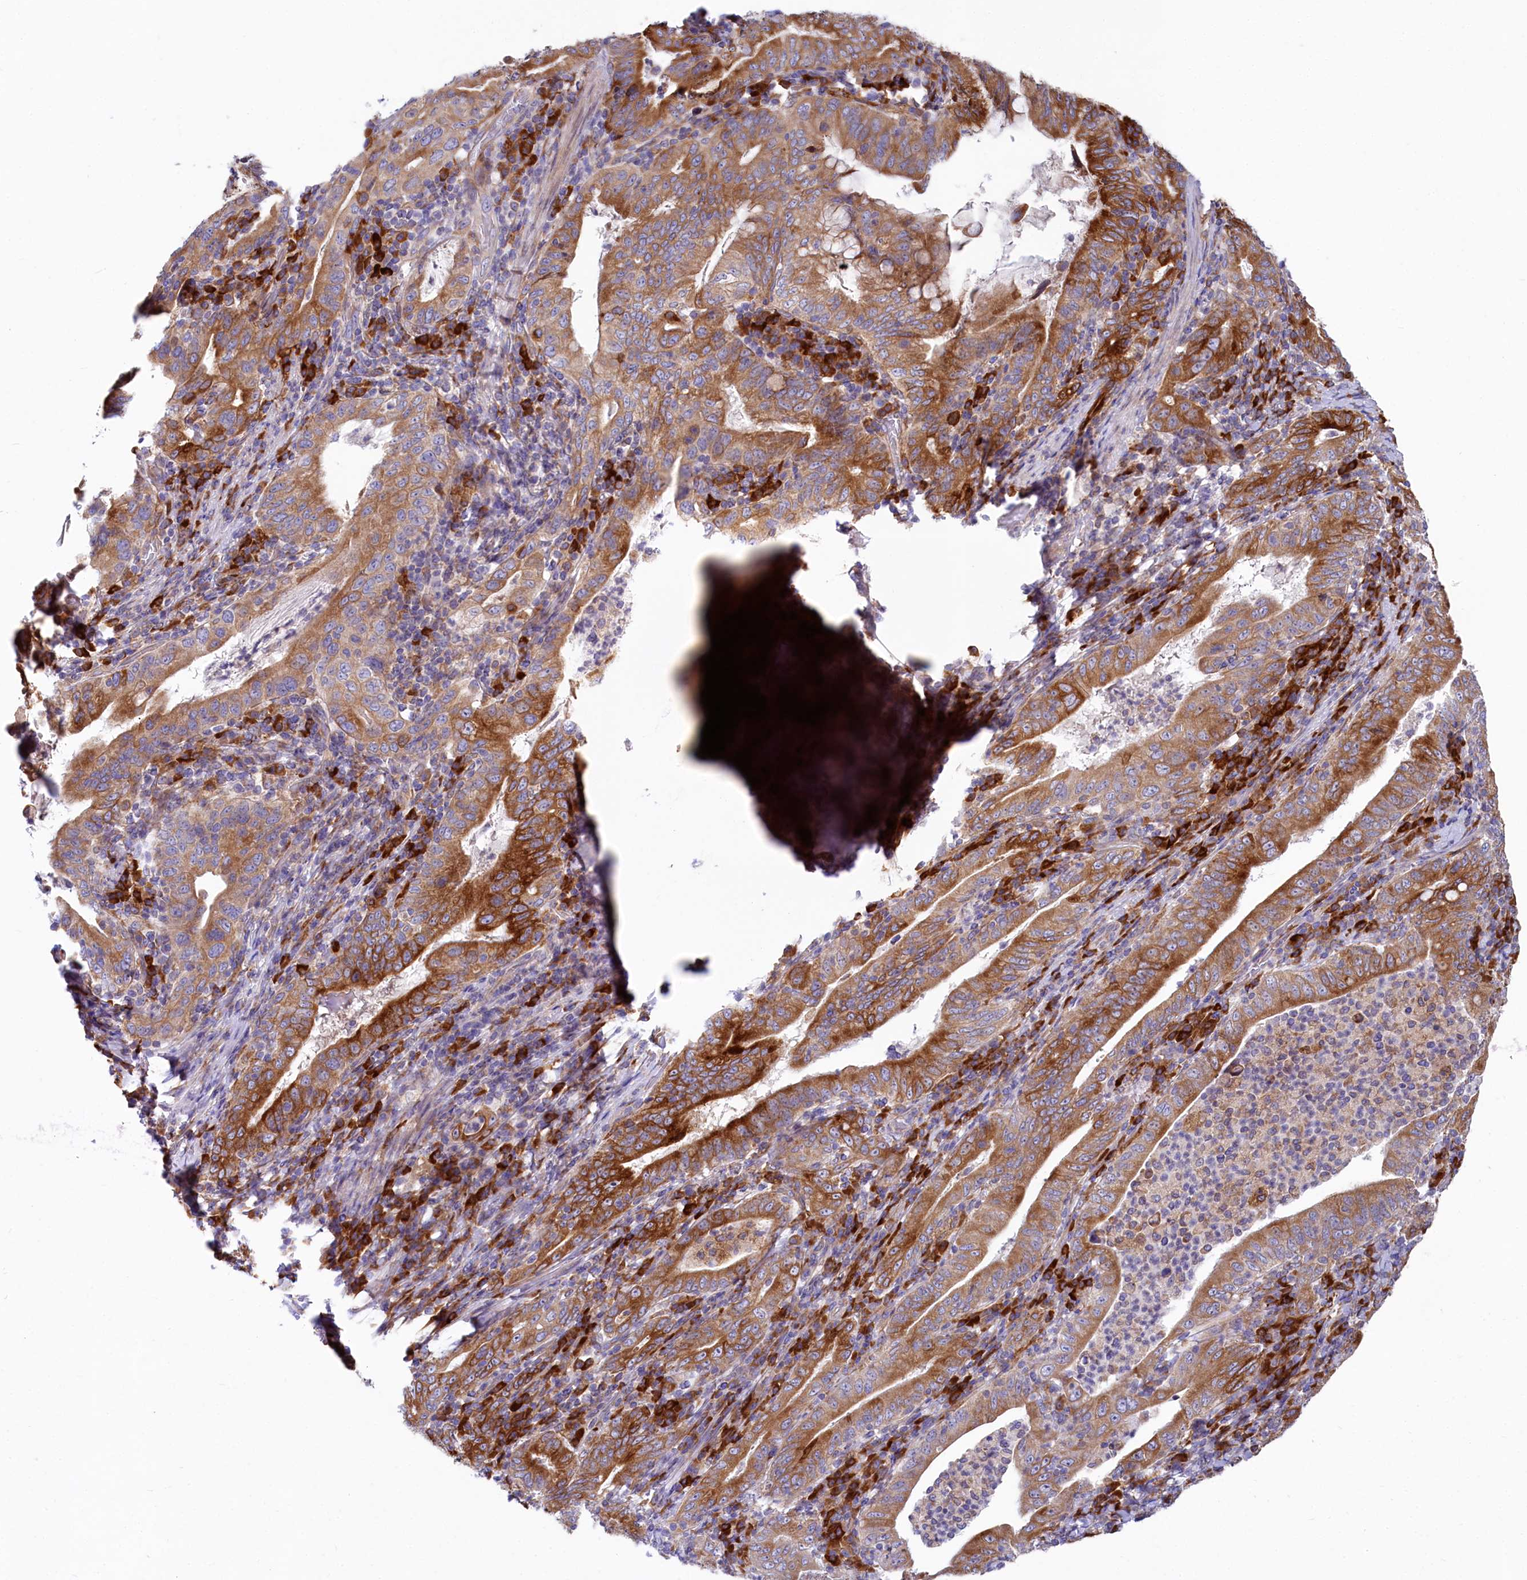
{"staining": {"intensity": "moderate", "quantity": ">75%", "location": "cytoplasmic/membranous"}, "tissue": "stomach cancer", "cell_type": "Tumor cells", "image_type": "cancer", "snomed": [{"axis": "morphology", "description": "Normal tissue, NOS"}, {"axis": "morphology", "description": "Adenocarcinoma, NOS"}, {"axis": "topography", "description": "Esophagus"}, {"axis": "topography", "description": "Stomach, upper"}, {"axis": "topography", "description": "Peripheral nerve tissue"}], "caption": "Immunohistochemistry of stomach cancer (adenocarcinoma) reveals medium levels of moderate cytoplasmic/membranous staining in about >75% of tumor cells. Ihc stains the protein of interest in brown and the nuclei are stained blue.", "gene": "CHID1", "patient": {"sex": "male", "age": 62}}